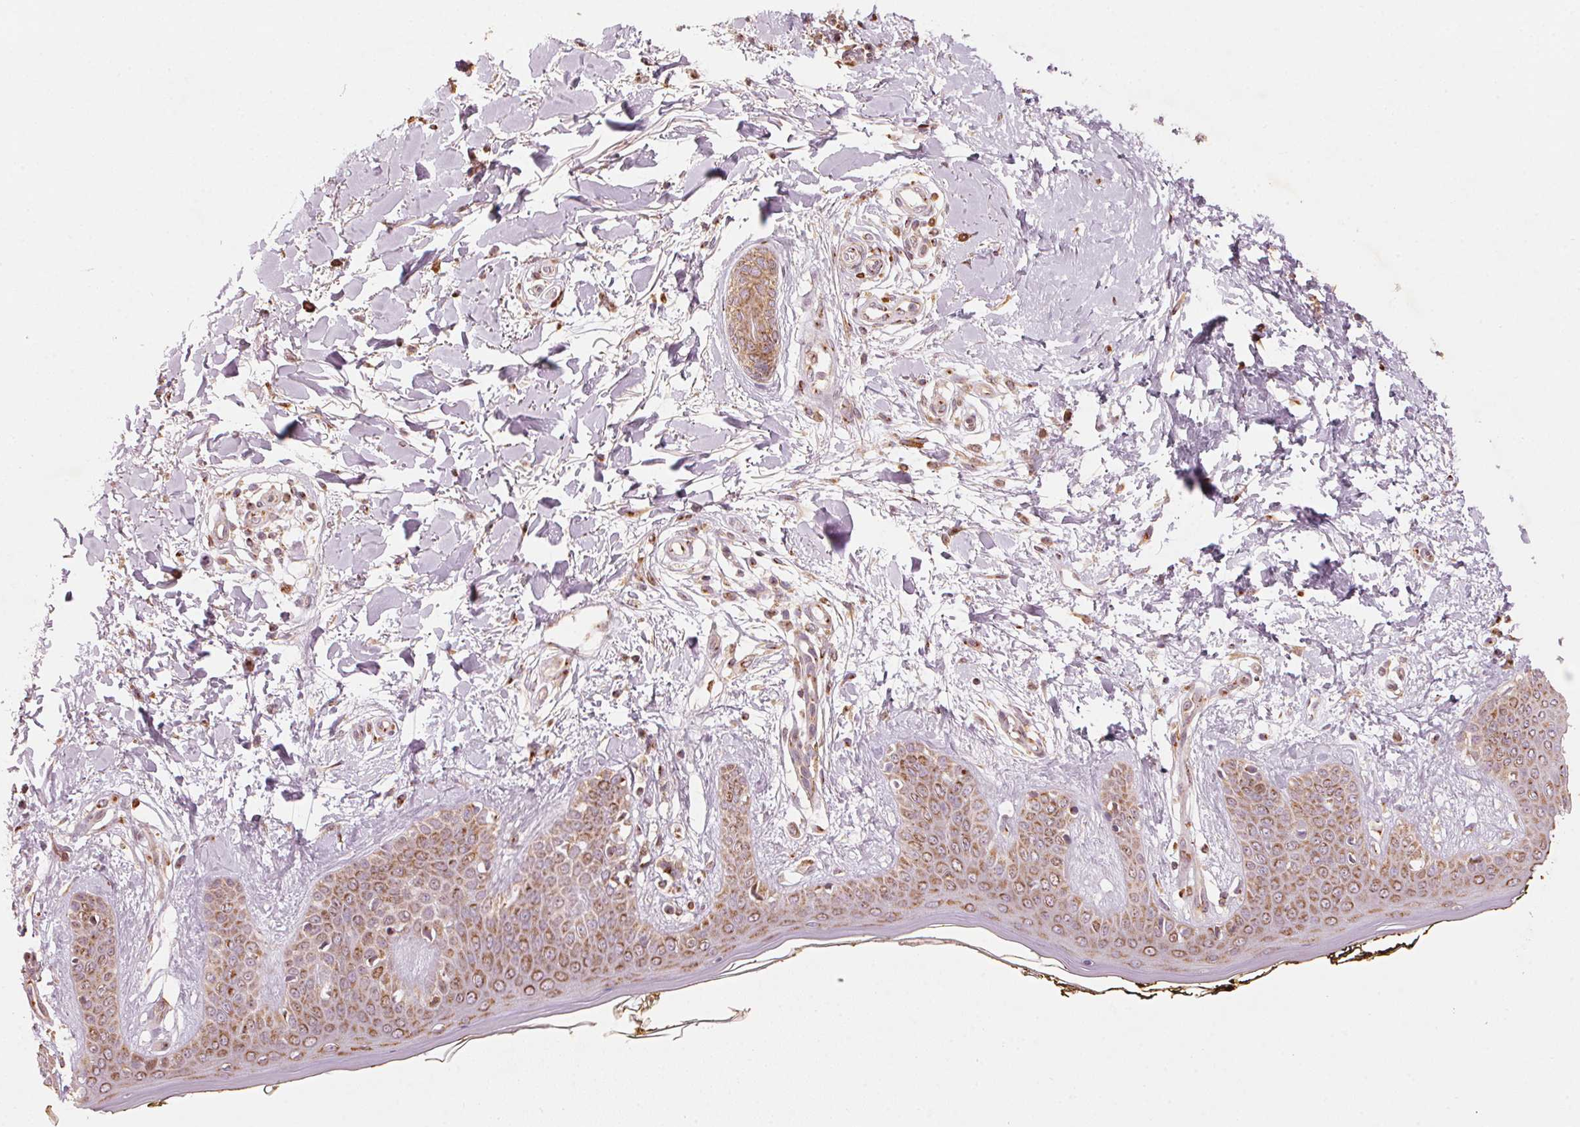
{"staining": {"intensity": "moderate", "quantity": ">75%", "location": "cytoplasmic/membranous"}, "tissue": "skin", "cell_type": "Fibroblasts", "image_type": "normal", "snomed": [{"axis": "morphology", "description": "Normal tissue, NOS"}, {"axis": "topography", "description": "Skin"}], "caption": "Fibroblasts exhibit moderate cytoplasmic/membranous positivity in approximately >75% of cells in normal skin. (Stains: DAB in brown, nuclei in blue, Microscopy: brightfield microscopy at high magnification).", "gene": "TOMM70", "patient": {"sex": "female", "age": 34}}